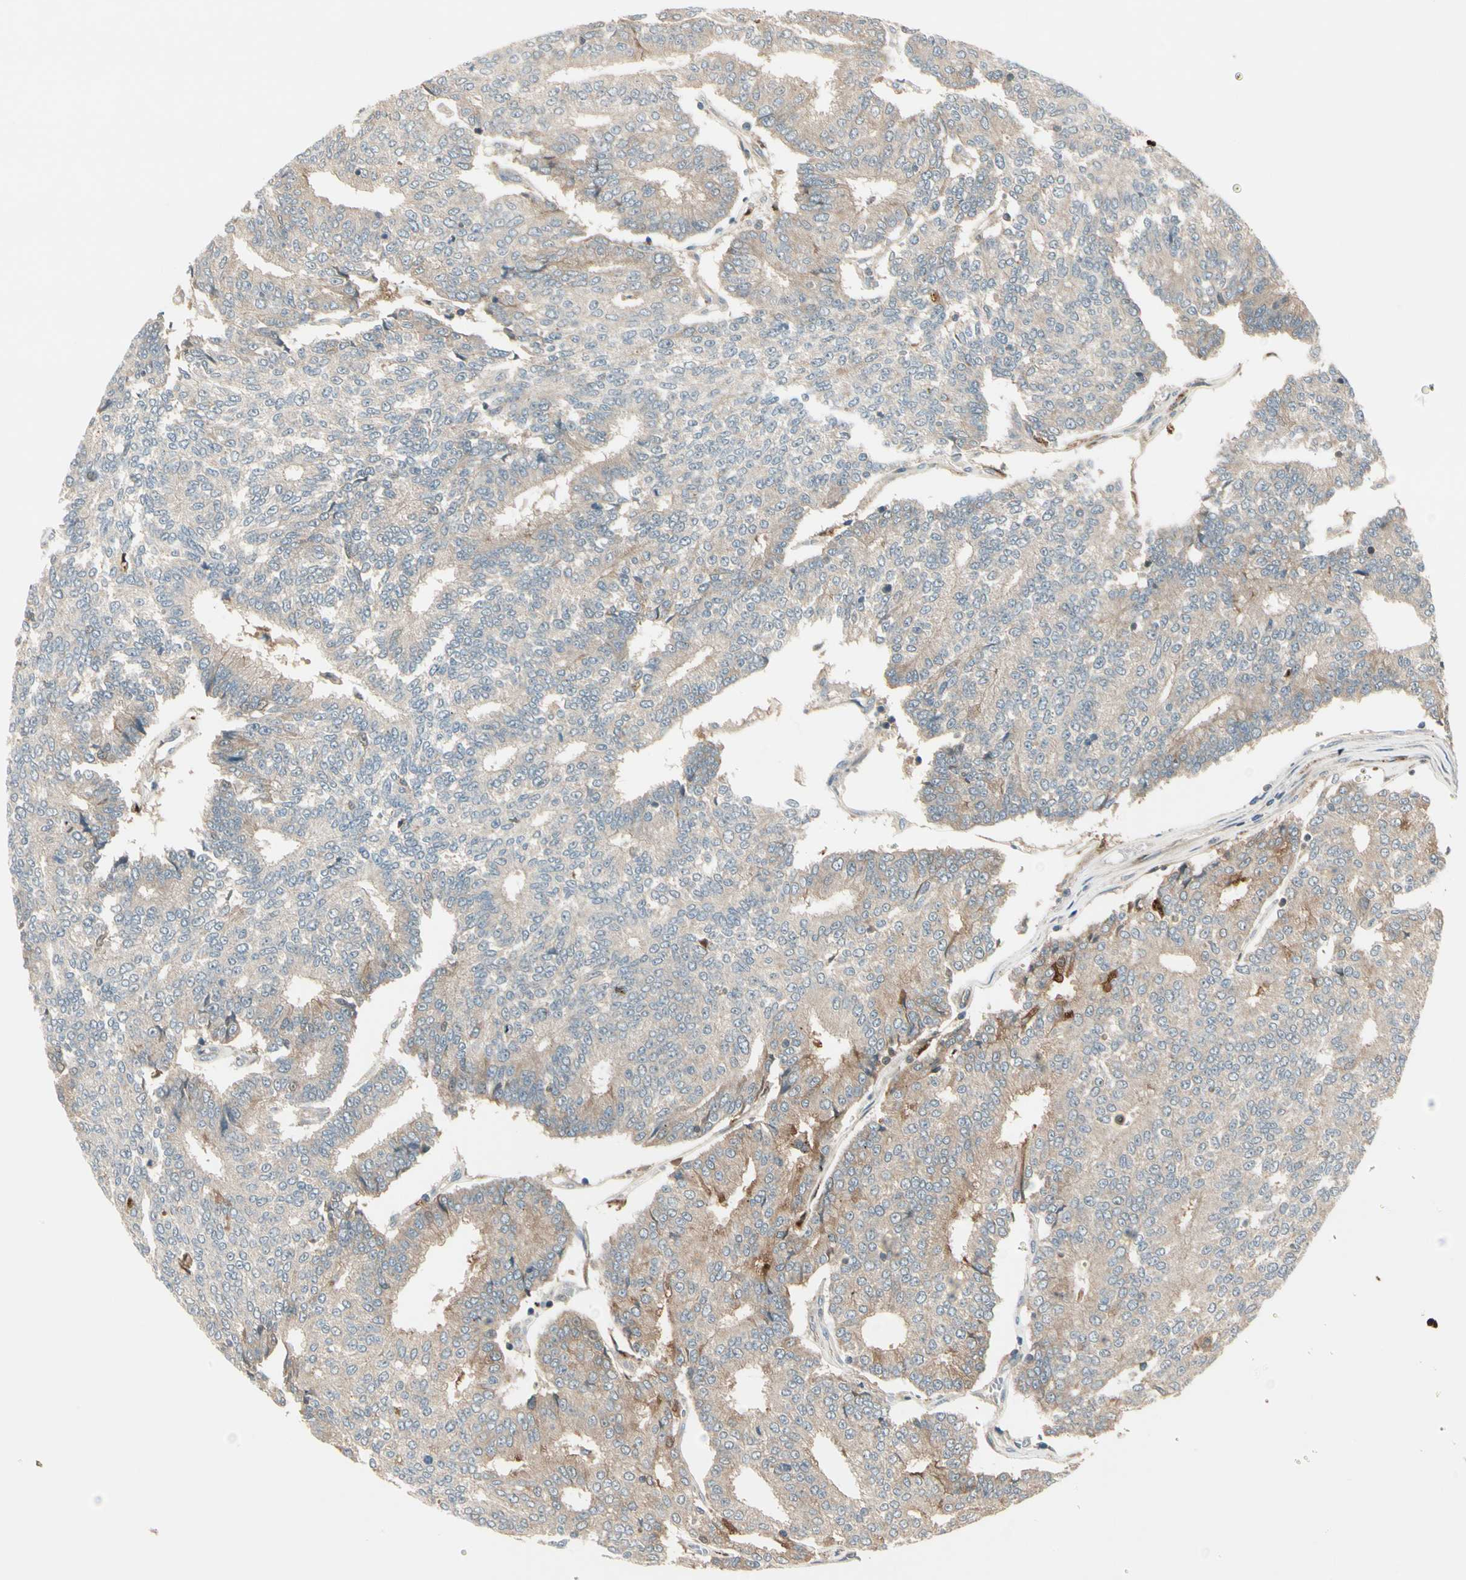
{"staining": {"intensity": "weak", "quantity": ">75%", "location": "cytoplasmic/membranous"}, "tissue": "prostate cancer", "cell_type": "Tumor cells", "image_type": "cancer", "snomed": [{"axis": "morphology", "description": "Adenocarcinoma, High grade"}, {"axis": "topography", "description": "Prostate"}], "caption": "Adenocarcinoma (high-grade) (prostate) tissue displays weak cytoplasmic/membranous expression in about >75% of tumor cells, visualized by immunohistochemistry. (DAB (3,3'-diaminobenzidine) IHC, brown staining for protein, blue staining for nuclei).", "gene": "ACVR1C", "patient": {"sex": "male", "age": 55}}